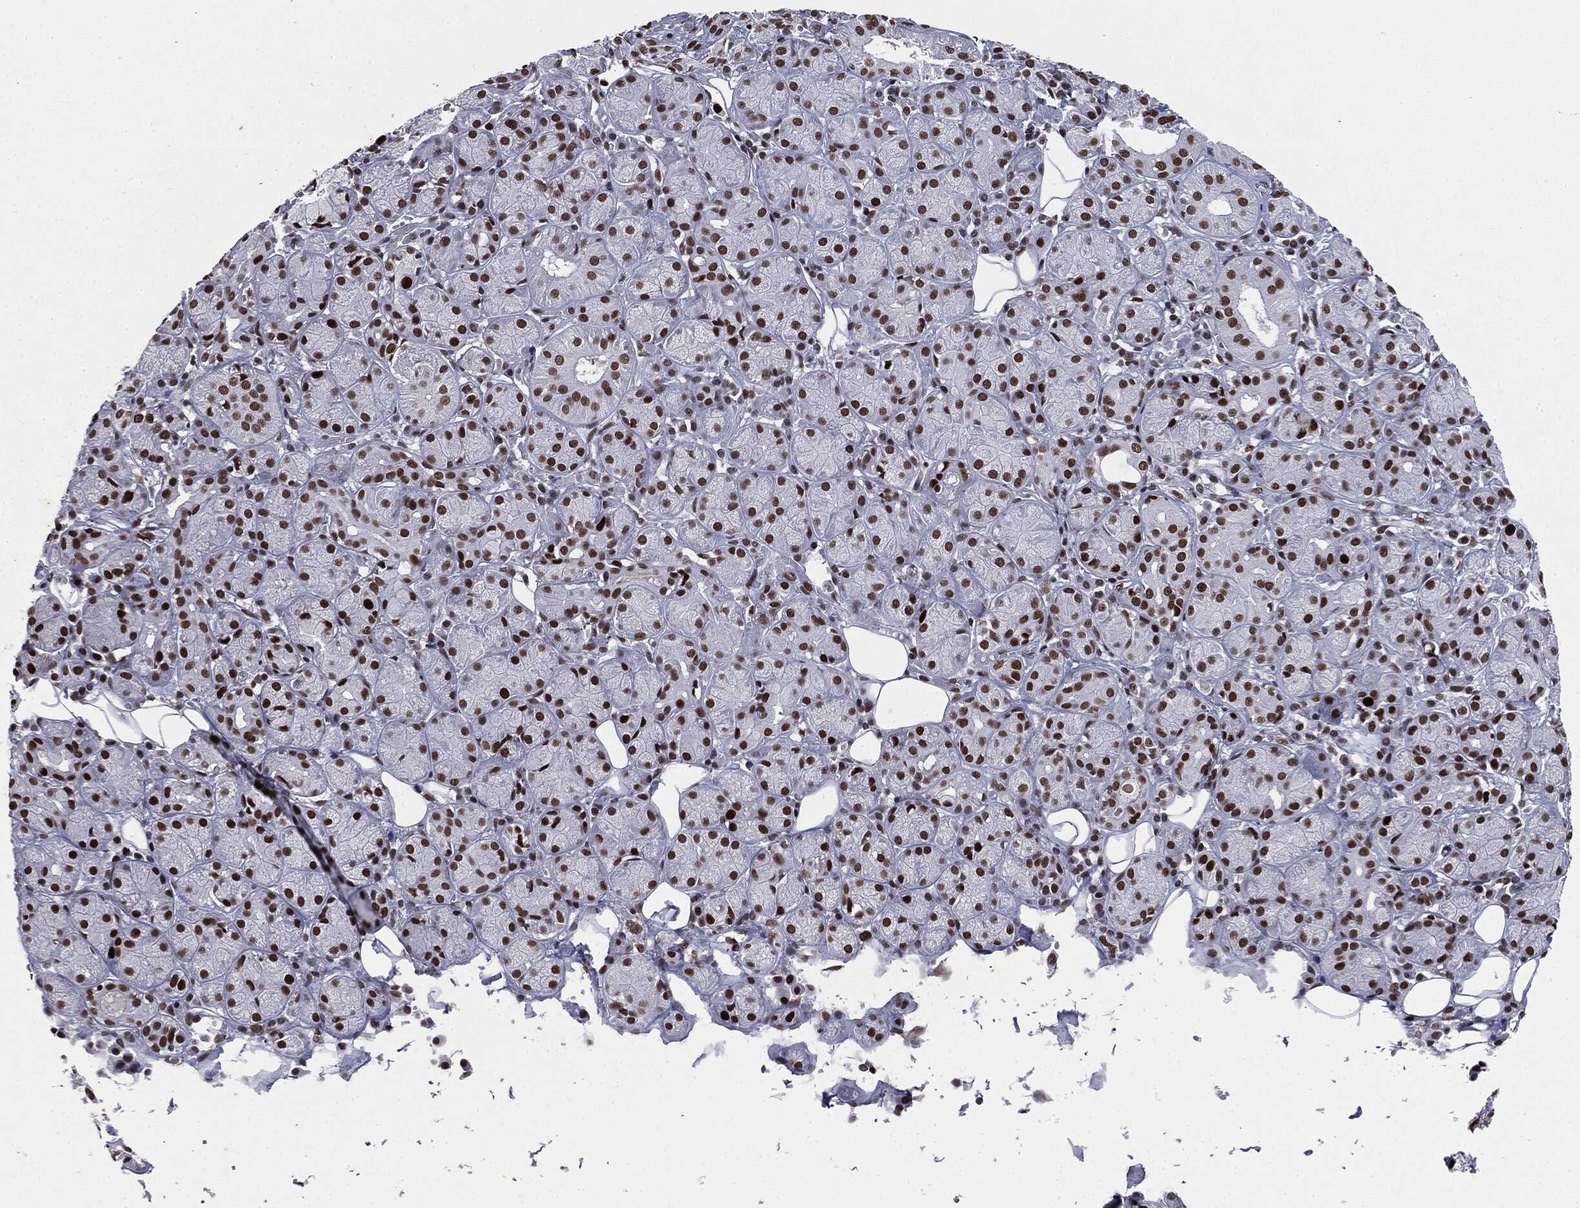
{"staining": {"intensity": "strong", "quantity": ">75%", "location": "nuclear"}, "tissue": "salivary gland", "cell_type": "Glandular cells", "image_type": "normal", "snomed": [{"axis": "morphology", "description": "Normal tissue, NOS"}, {"axis": "topography", "description": "Salivary gland"}], "caption": "Glandular cells exhibit strong nuclear positivity in about >75% of cells in benign salivary gland. The staining was performed using DAB (3,3'-diaminobenzidine) to visualize the protein expression in brown, while the nuclei were stained in blue with hematoxylin (Magnification: 20x).", "gene": "MSH2", "patient": {"sex": "male", "age": 71}}